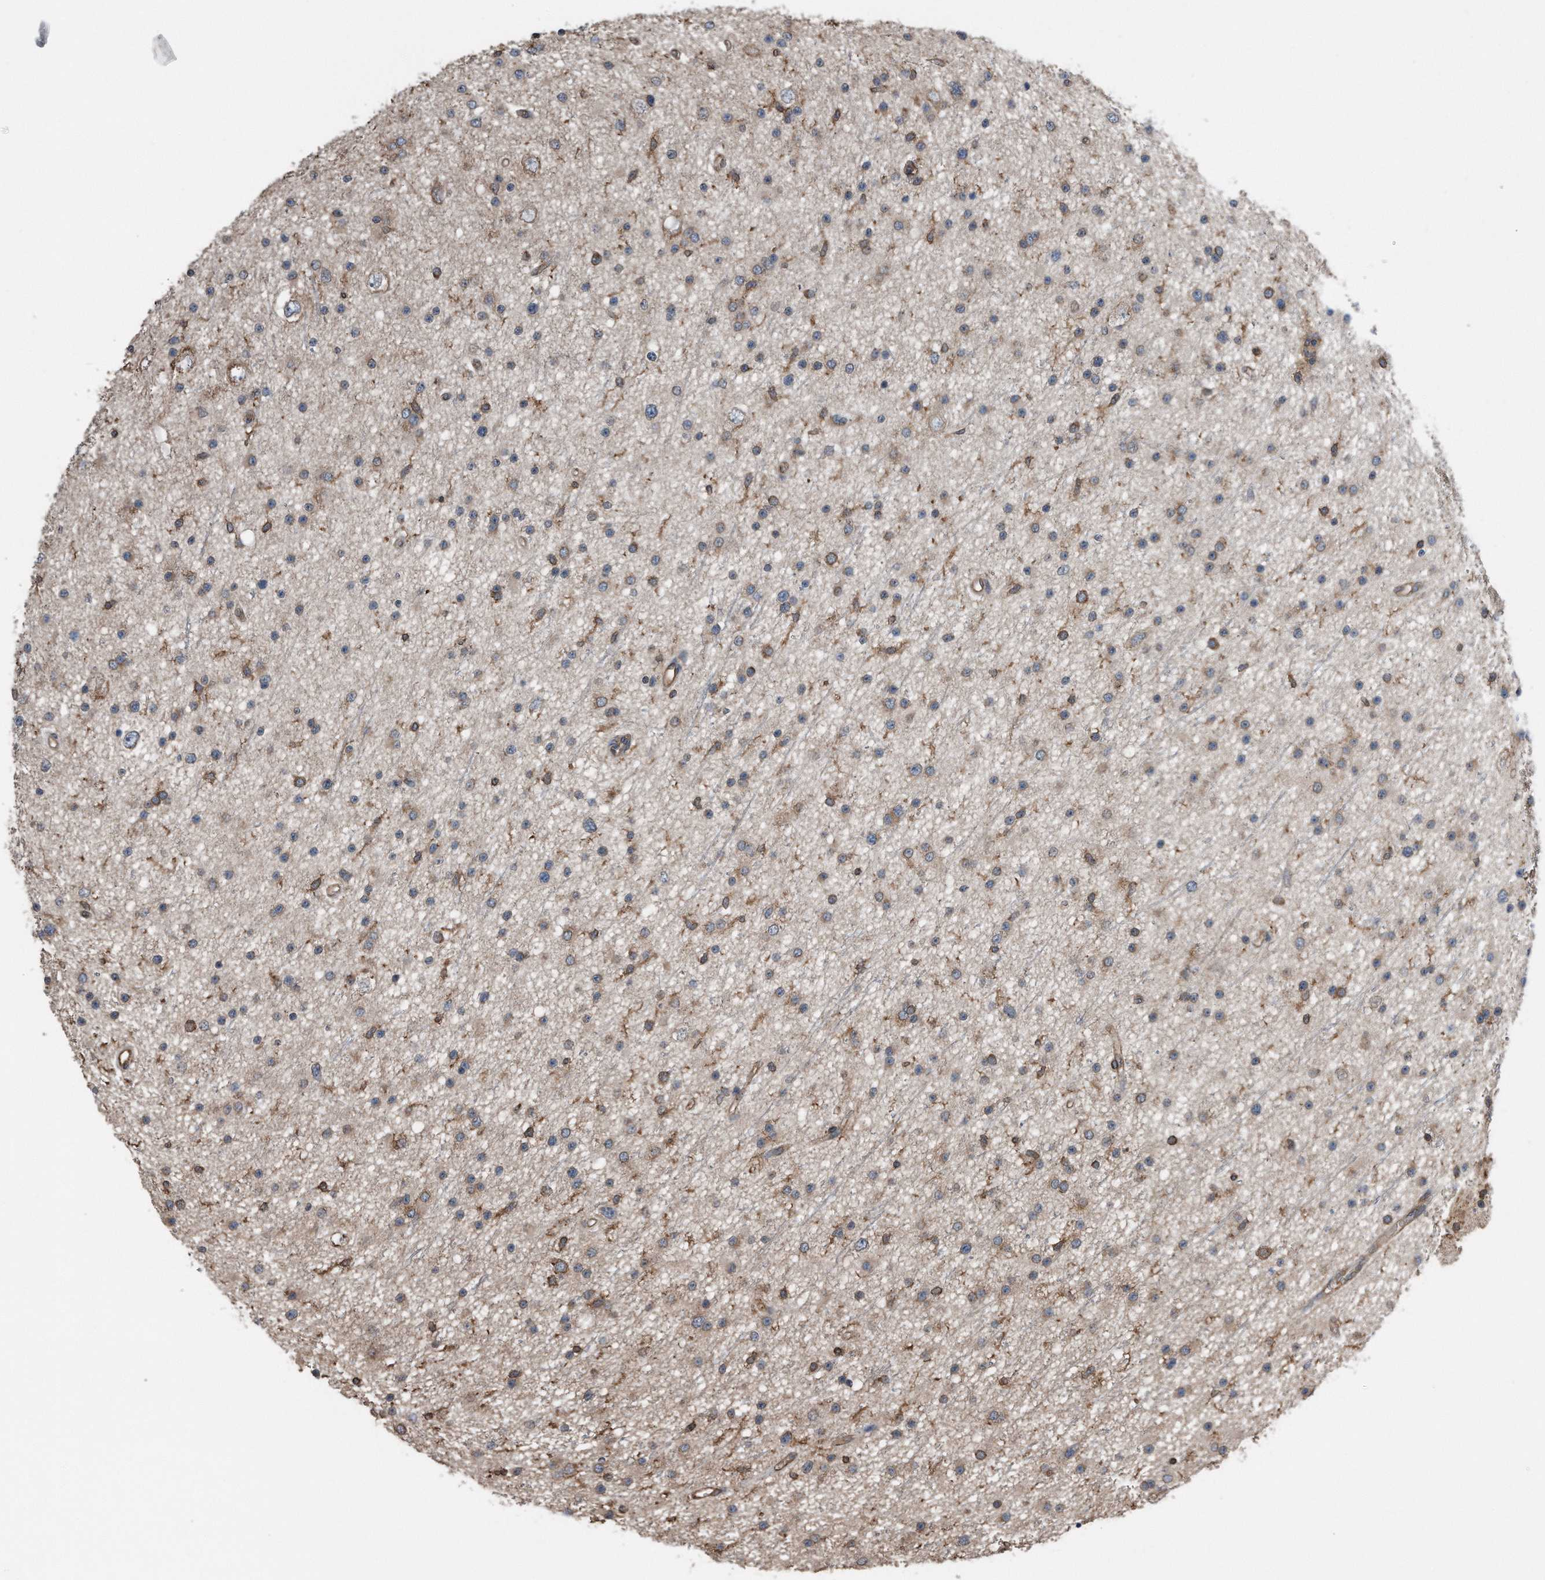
{"staining": {"intensity": "moderate", "quantity": "25%-75%", "location": "cytoplasmic/membranous"}, "tissue": "glioma", "cell_type": "Tumor cells", "image_type": "cancer", "snomed": [{"axis": "morphology", "description": "Glioma, malignant, Low grade"}, {"axis": "topography", "description": "Cerebral cortex"}], "caption": "High-magnification brightfield microscopy of glioma stained with DAB (3,3'-diaminobenzidine) (brown) and counterstained with hematoxylin (blue). tumor cells exhibit moderate cytoplasmic/membranous staining is identified in approximately25%-75% of cells.", "gene": "RSPO3", "patient": {"sex": "female", "age": 39}}